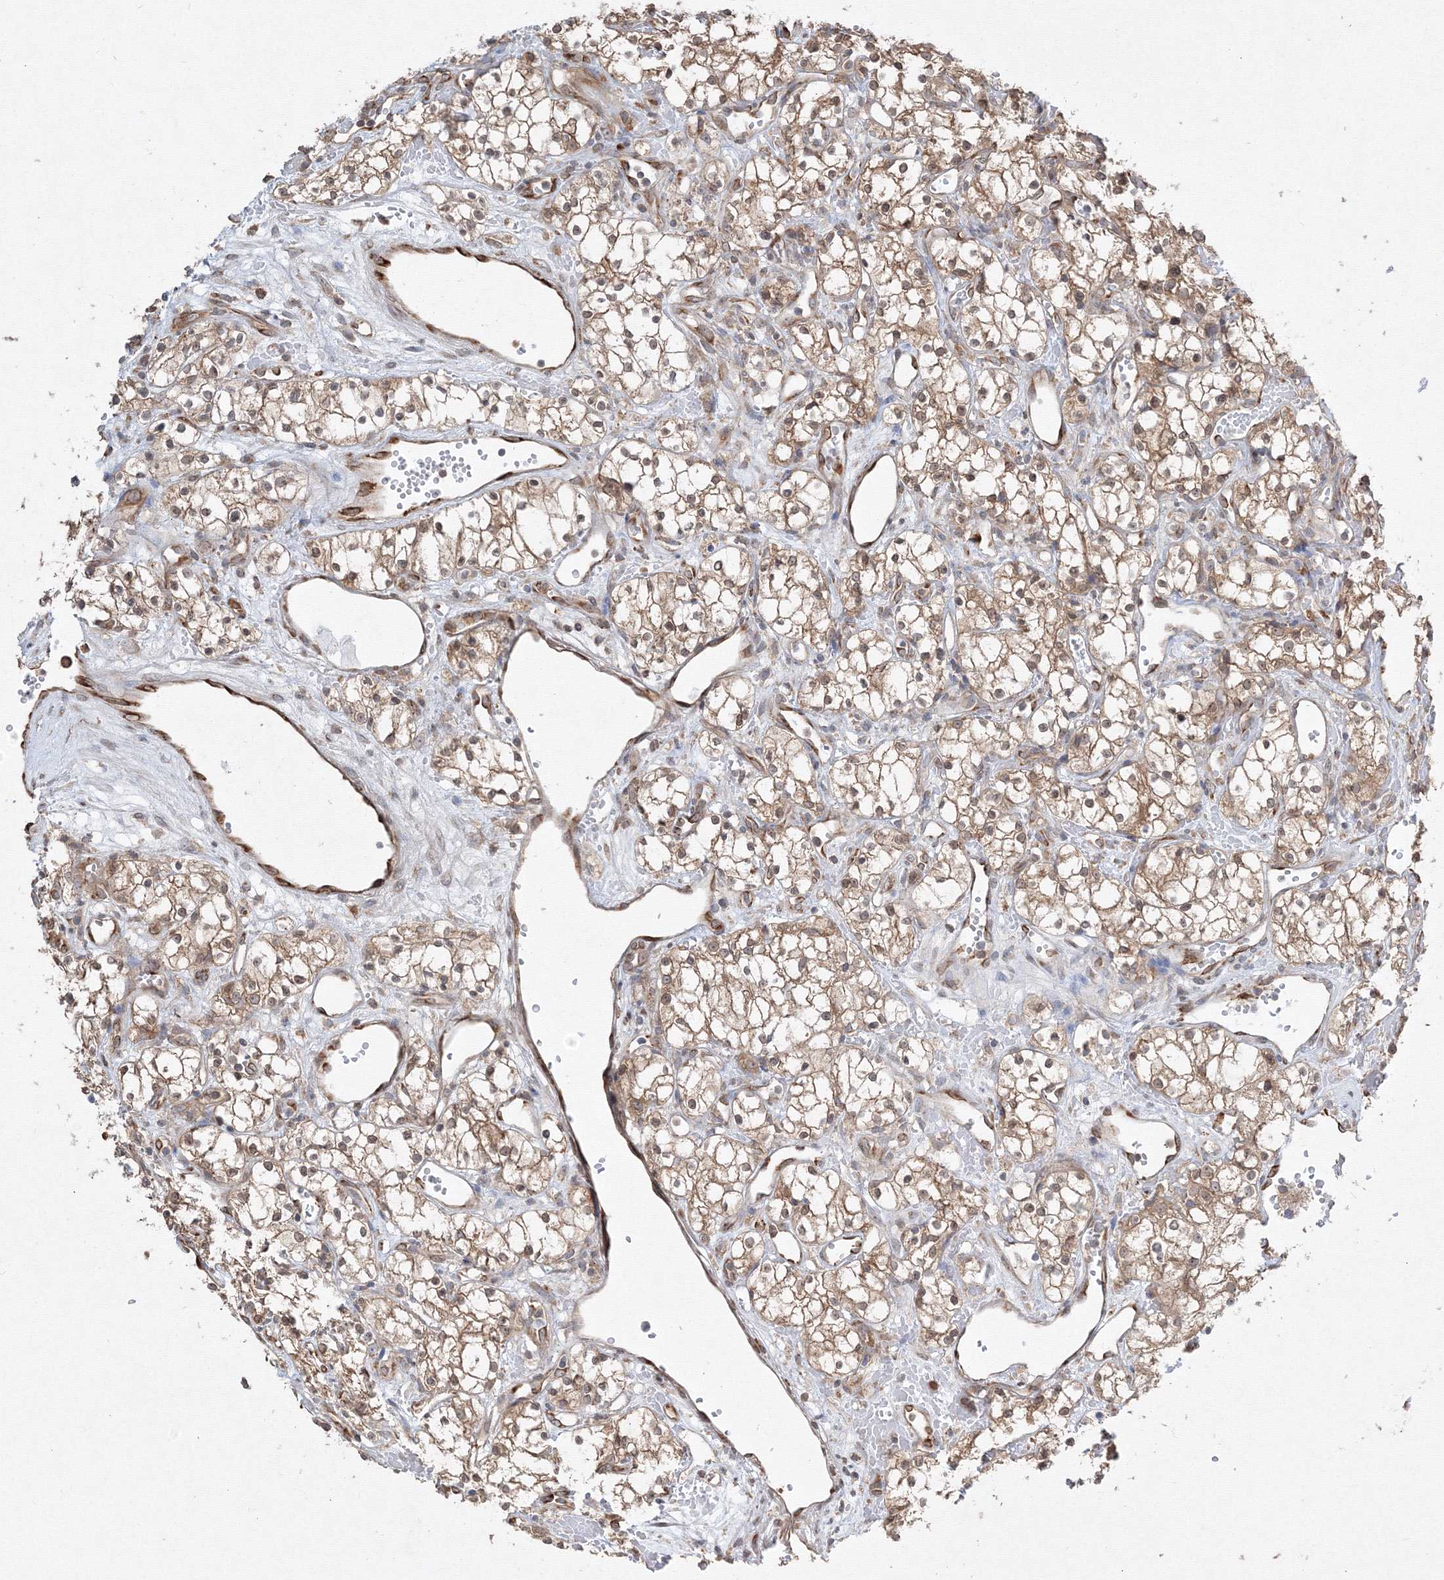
{"staining": {"intensity": "weak", "quantity": ">75%", "location": "cytoplasmic/membranous,nuclear"}, "tissue": "renal cancer", "cell_type": "Tumor cells", "image_type": "cancer", "snomed": [{"axis": "morphology", "description": "Adenocarcinoma, NOS"}, {"axis": "topography", "description": "Kidney"}], "caption": "This is a histology image of immunohistochemistry staining of renal cancer, which shows weak staining in the cytoplasmic/membranous and nuclear of tumor cells.", "gene": "FBXL8", "patient": {"sex": "male", "age": 59}}